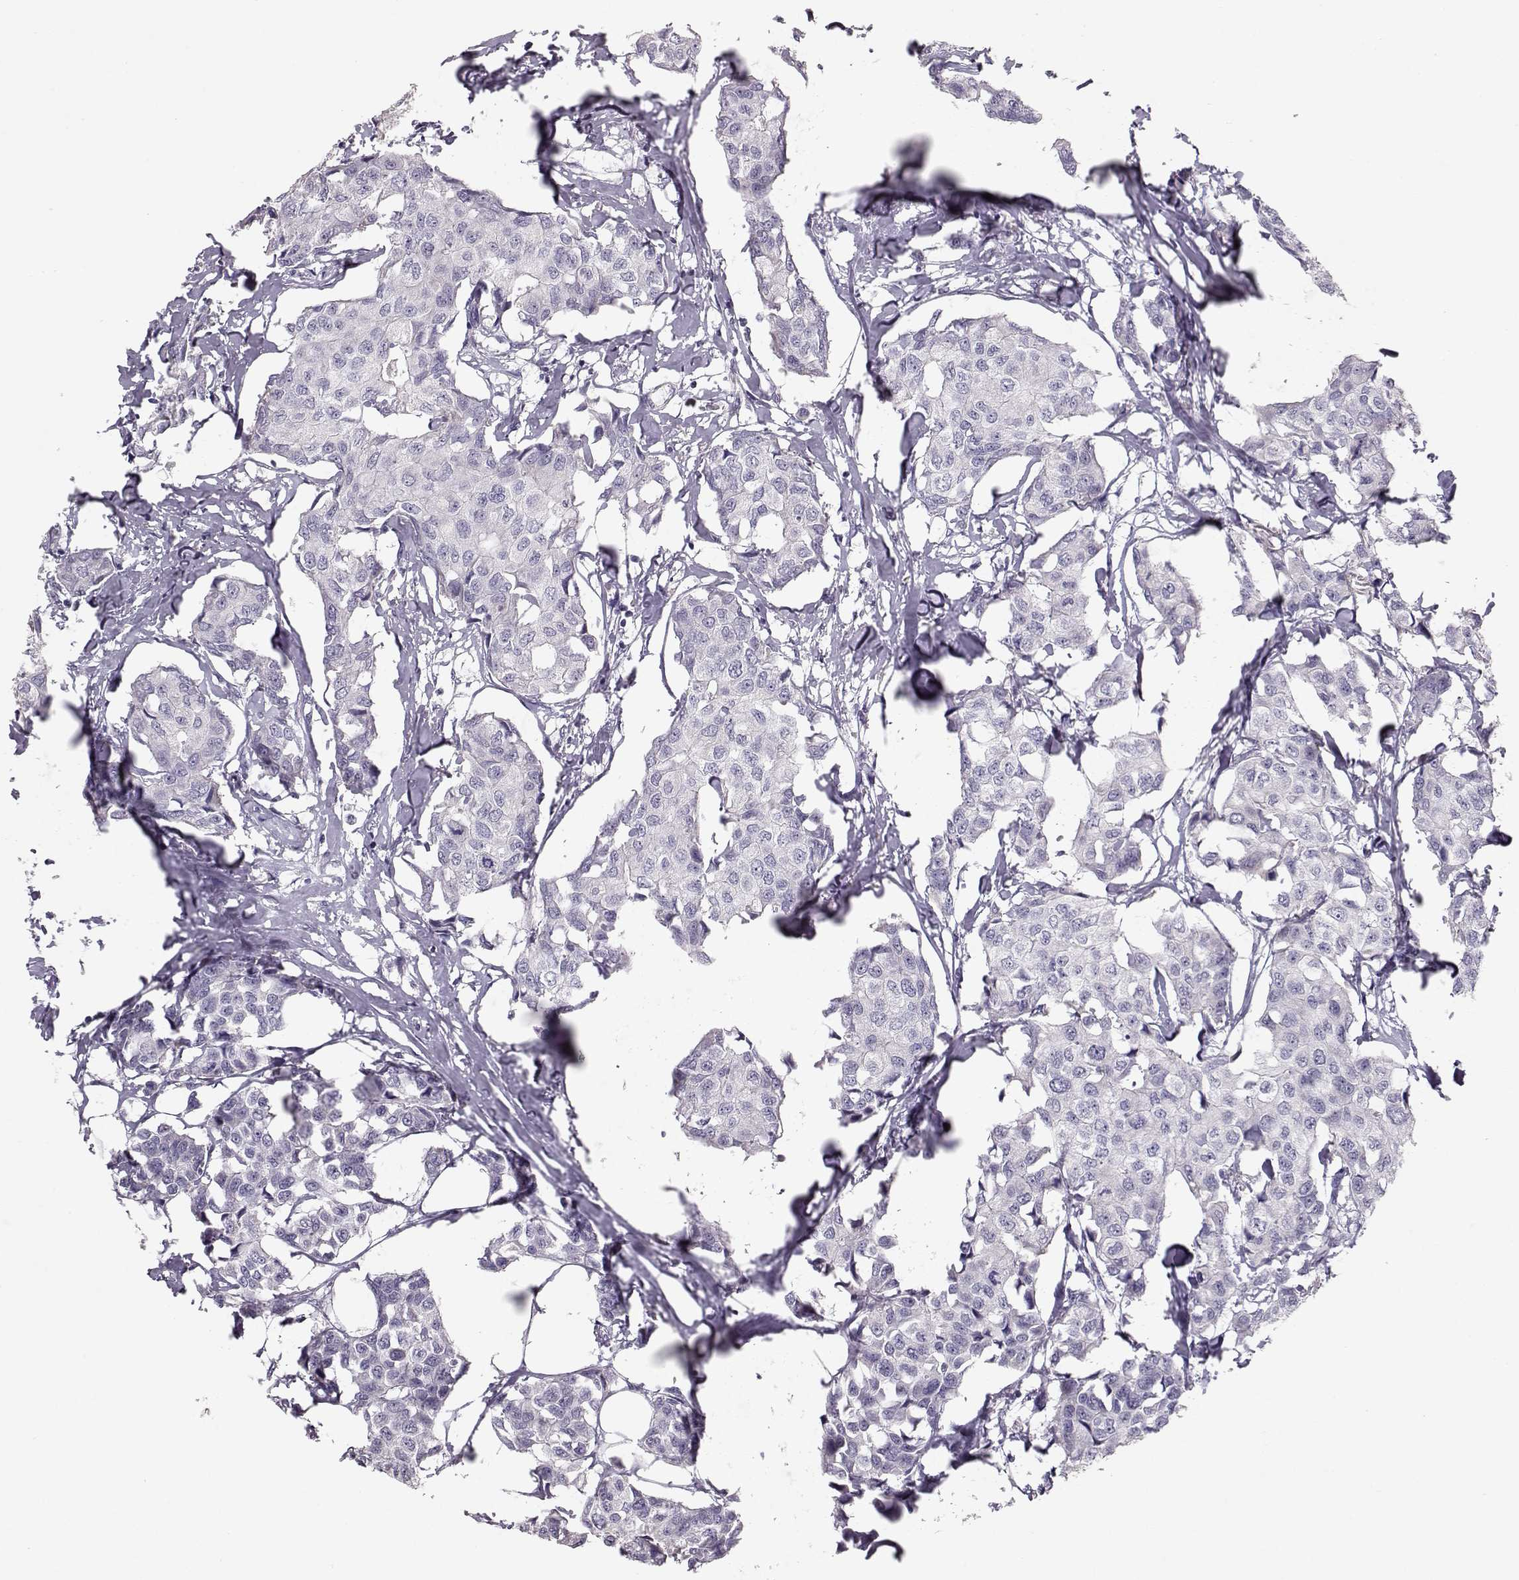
{"staining": {"intensity": "negative", "quantity": "none", "location": "none"}, "tissue": "breast cancer", "cell_type": "Tumor cells", "image_type": "cancer", "snomed": [{"axis": "morphology", "description": "Duct carcinoma"}, {"axis": "topography", "description": "Breast"}], "caption": "The micrograph shows no staining of tumor cells in intraductal carcinoma (breast). The staining was performed using DAB to visualize the protein expression in brown, while the nuclei were stained in blue with hematoxylin (Magnification: 20x).", "gene": "POU1F1", "patient": {"sex": "female", "age": 80}}